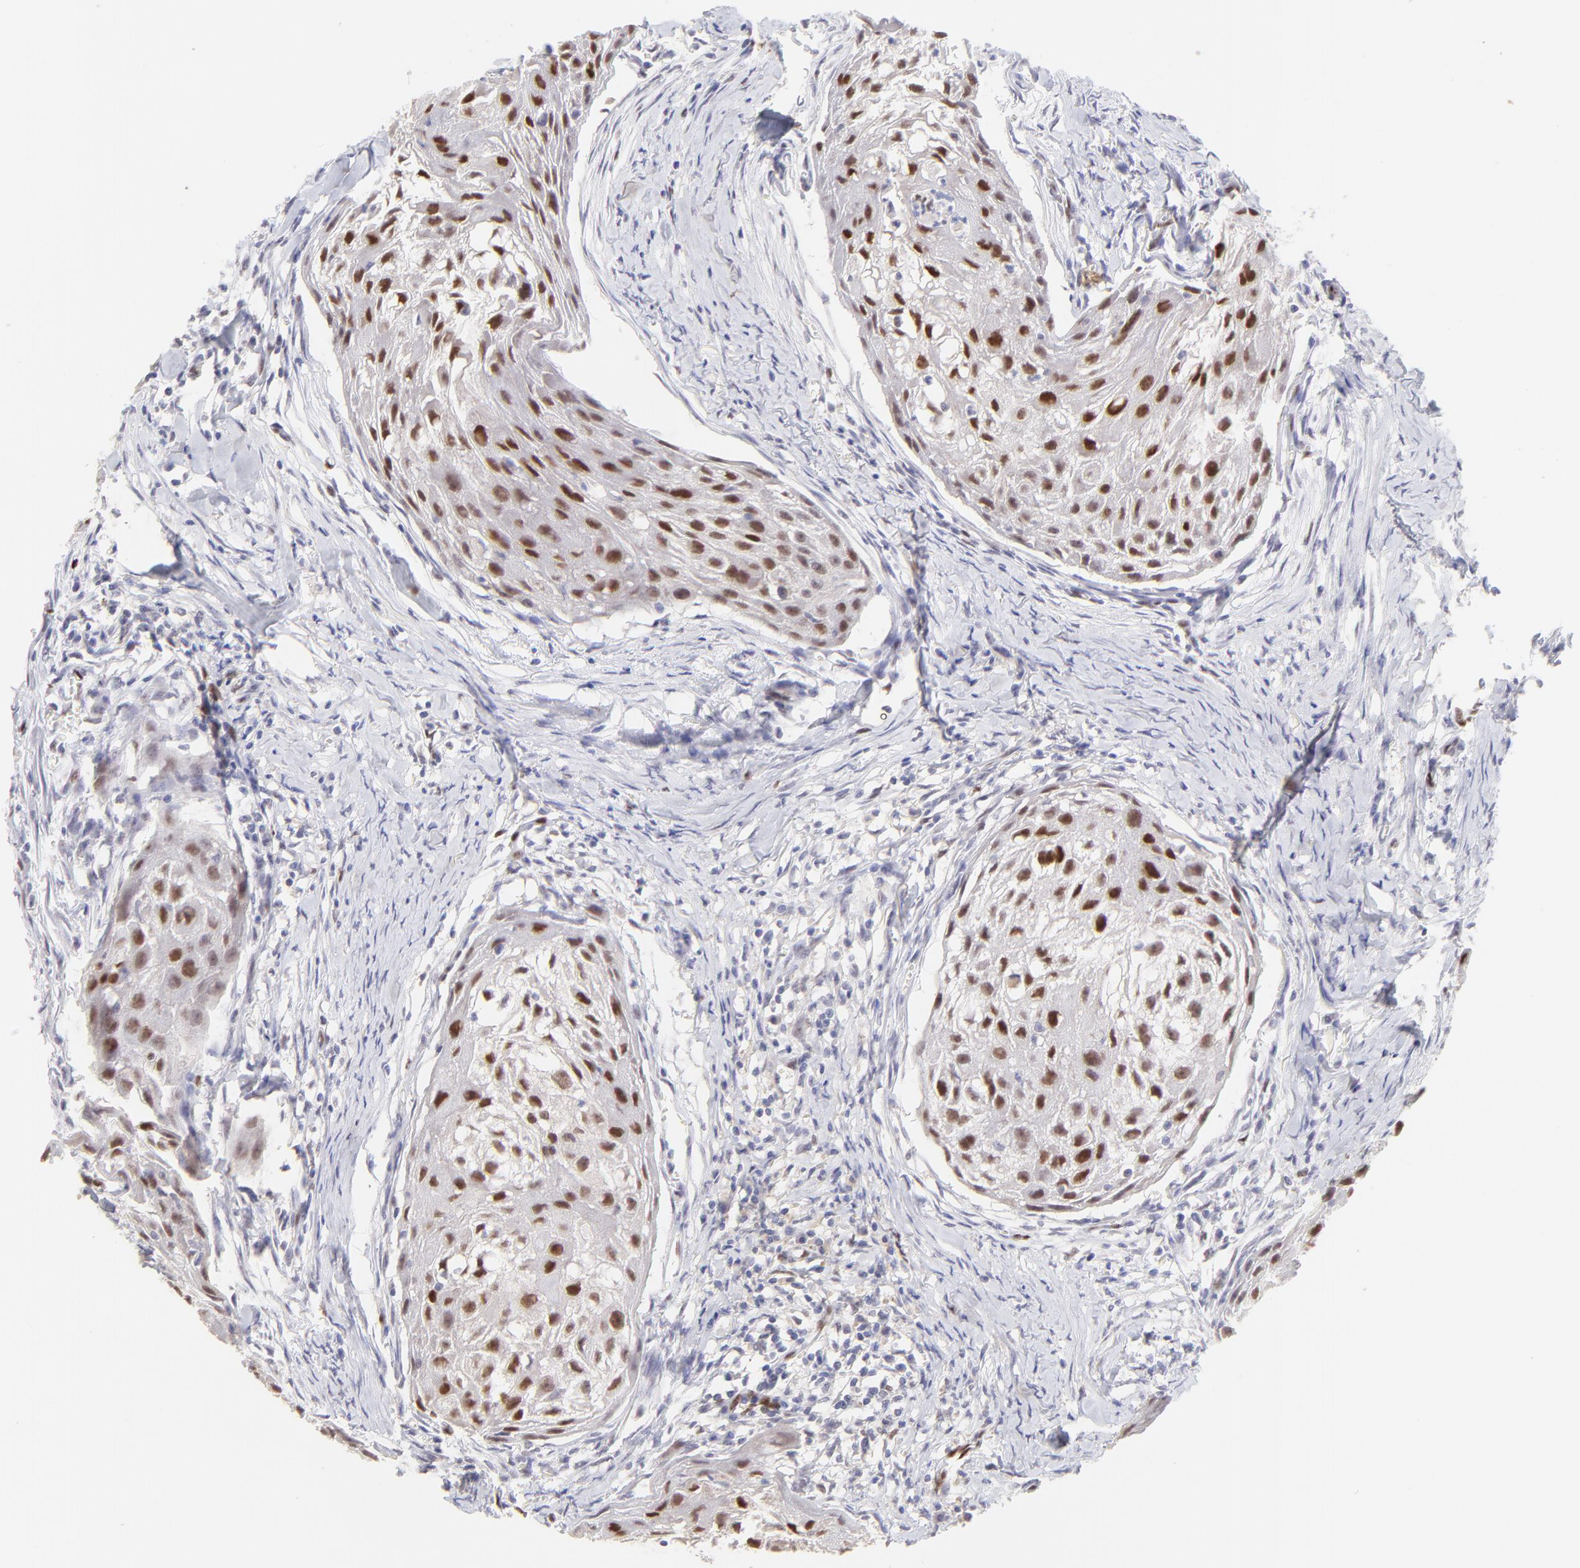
{"staining": {"intensity": "moderate", "quantity": ">75%", "location": "nuclear"}, "tissue": "head and neck cancer", "cell_type": "Tumor cells", "image_type": "cancer", "snomed": [{"axis": "morphology", "description": "Squamous cell carcinoma, NOS"}, {"axis": "topography", "description": "Head-Neck"}], "caption": "Brown immunohistochemical staining in head and neck squamous cell carcinoma reveals moderate nuclear positivity in about >75% of tumor cells.", "gene": "KLF4", "patient": {"sex": "male", "age": 64}}